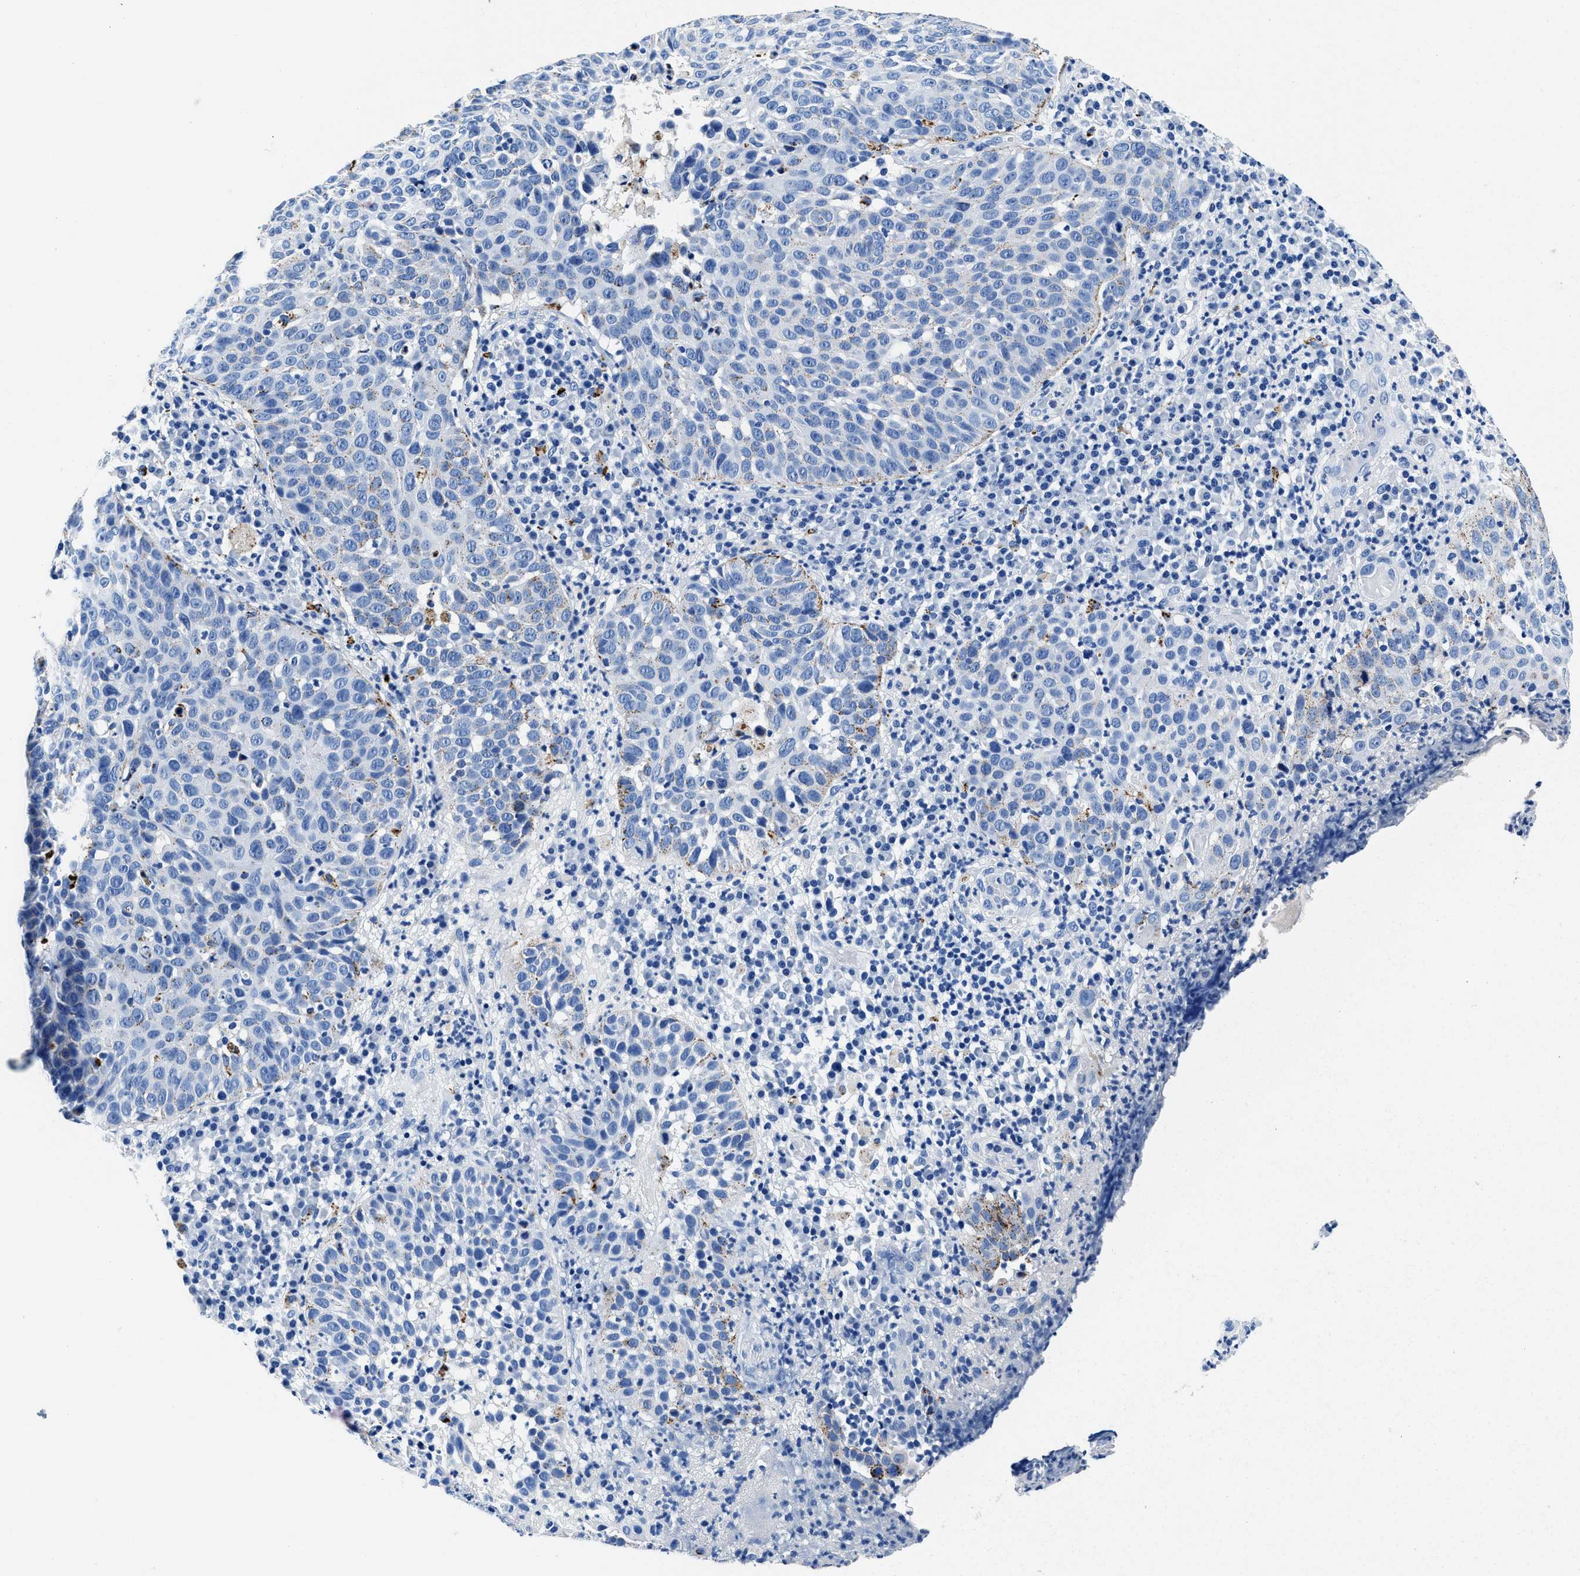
{"staining": {"intensity": "negative", "quantity": "none", "location": "none"}, "tissue": "skin cancer", "cell_type": "Tumor cells", "image_type": "cancer", "snomed": [{"axis": "morphology", "description": "Squamous cell carcinoma in situ, NOS"}, {"axis": "morphology", "description": "Squamous cell carcinoma, NOS"}, {"axis": "topography", "description": "Skin"}], "caption": "Immunohistochemical staining of human squamous cell carcinoma (skin) displays no significant staining in tumor cells.", "gene": "OR14K1", "patient": {"sex": "male", "age": 93}}